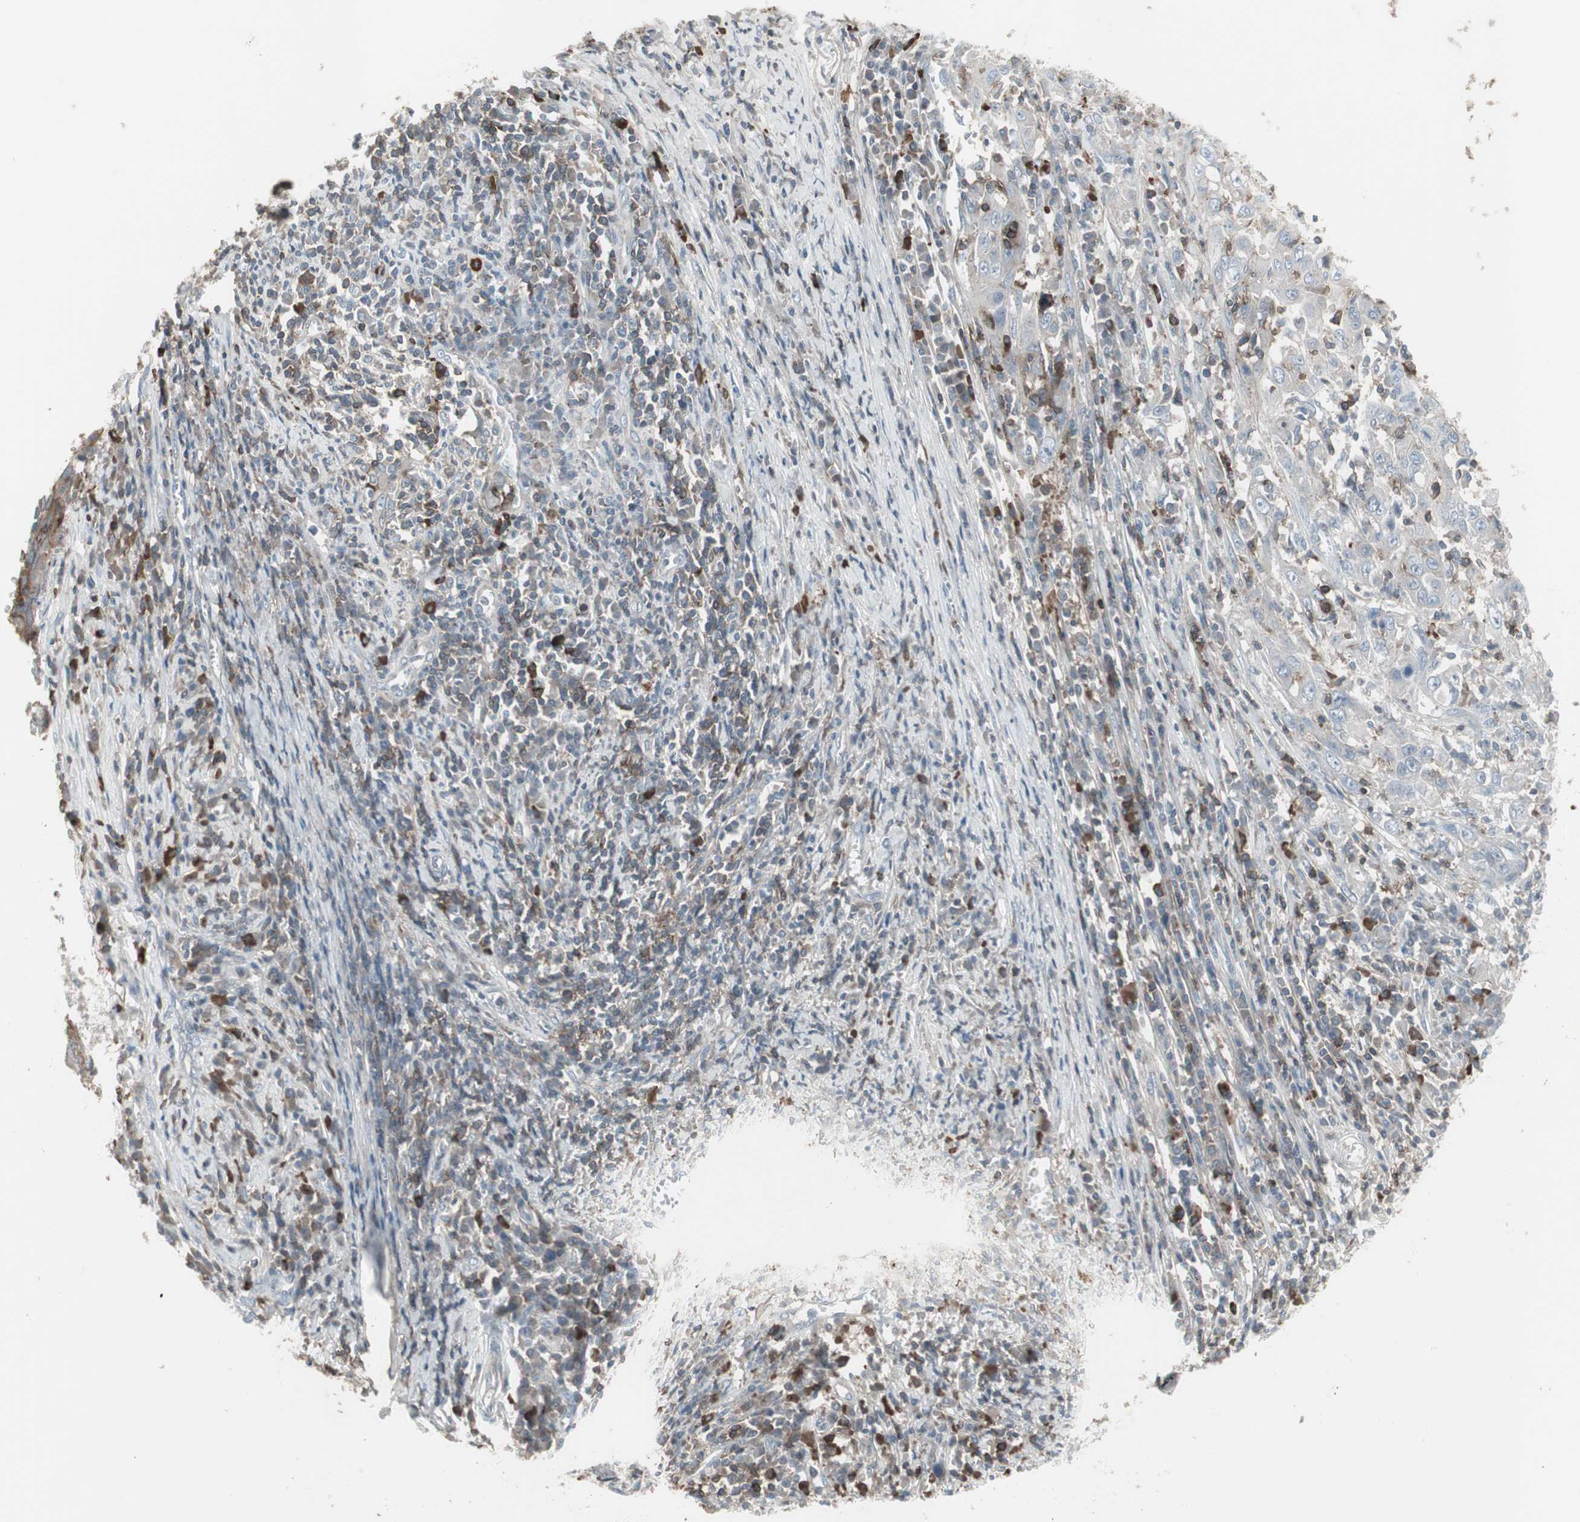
{"staining": {"intensity": "negative", "quantity": "none", "location": "none"}, "tissue": "cervical cancer", "cell_type": "Tumor cells", "image_type": "cancer", "snomed": [{"axis": "morphology", "description": "Squamous cell carcinoma, NOS"}, {"axis": "topography", "description": "Cervix"}], "caption": "Immunohistochemistry (IHC) of human cervical cancer (squamous cell carcinoma) exhibits no positivity in tumor cells.", "gene": "ZSCAN32", "patient": {"sex": "female", "age": 46}}